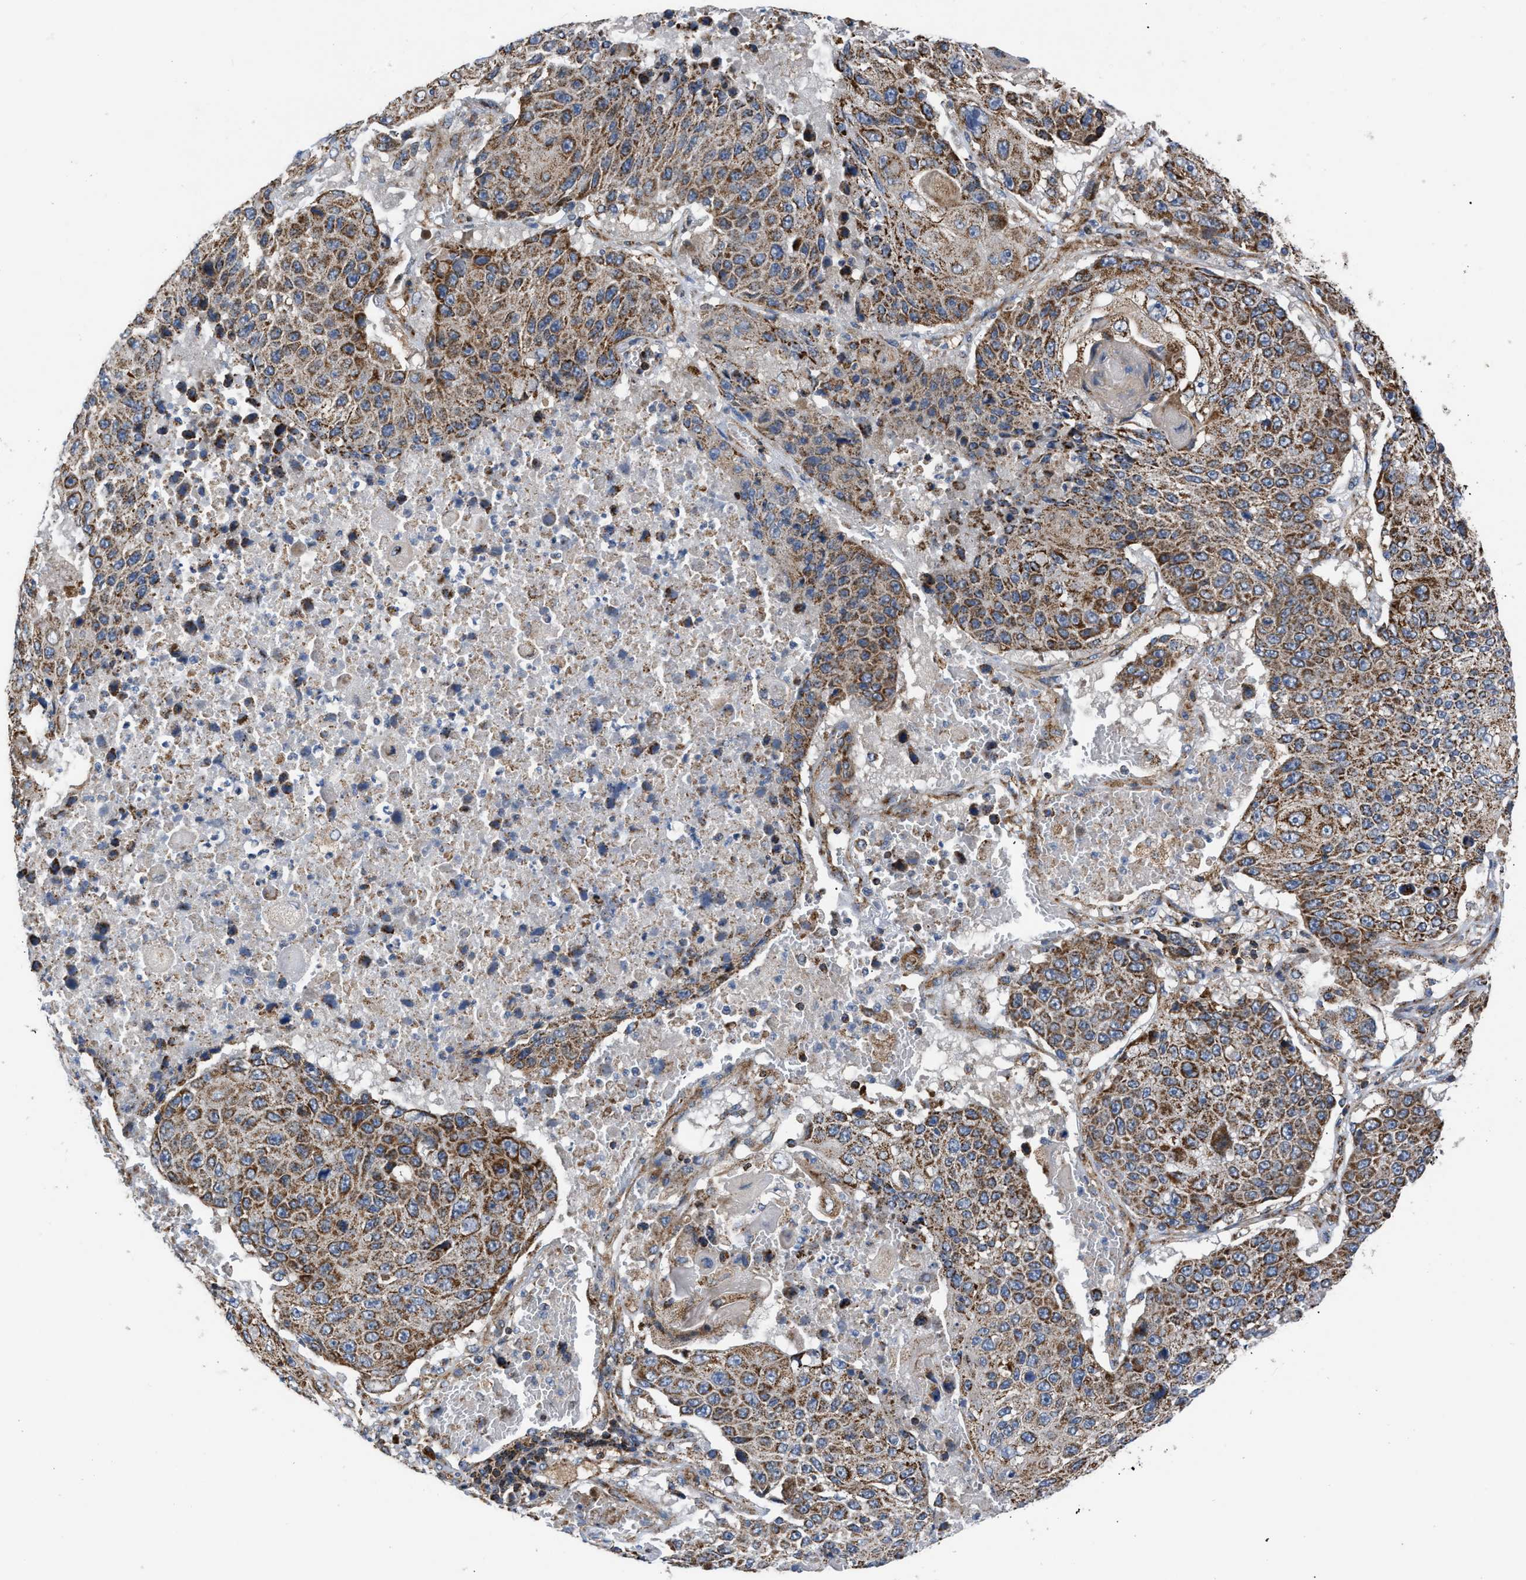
{"staining": {"intensity": "moderate", "quantity": ">75%", "location": "cytoplasmic/membranous"}, "tissue": "lung cancer", "cell_type": "Tumor cells", "image_type": "cancer", "snomed": [{"axis": "morphology", "description": "Squamous cell carcinoma, NOS"}, {"axis": "topography", "description": "Lung"}], "caption": "Immunohistochemistry micrograph of neoplastic tissue: human squamous cell carcinoma (lung) stained using IHC reveals medium levels of moderate protein expression localized specifically in the cytoplasmic/membranous of tumor cells, appearing as a cytoplasmic/membranous brown color.", "gene": "OPTN", "patient": {"sex": "male", "age": 61}}